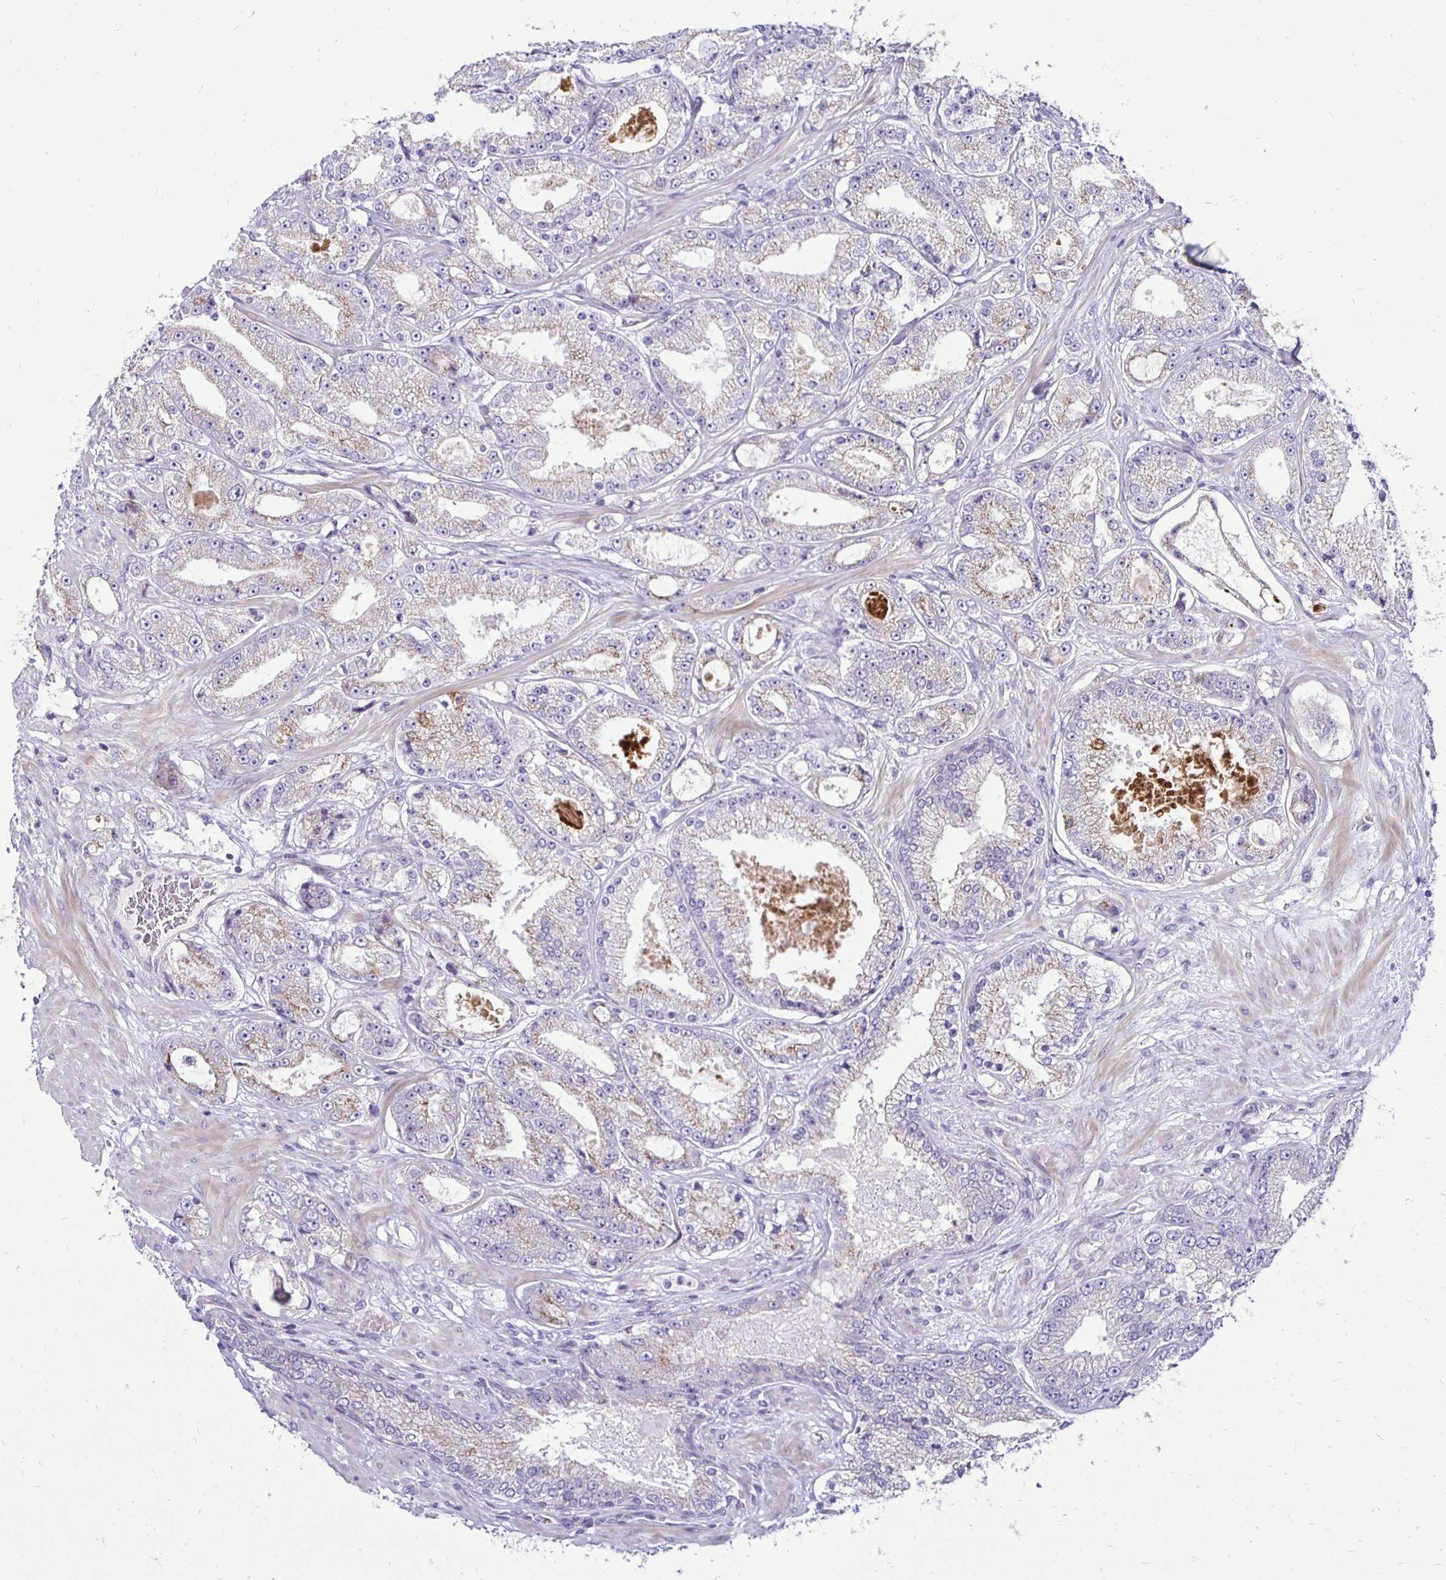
{"staining": {"intensity": "weak", "quantity": "<25%", "location": "cytoplasmic/membranous"}, "tissue": "prostate cancer", "cell_type": "Tumor cells", "image_type": "cancer", "snomed": [{"axis": "morphology", "description": "Normal tissue, NOS"}, {"axis": "morphology", "description": "Adenocarcinoma, High grade"}, {"axis": "topography", "description": "Prostate"}, {"axis": "topography", "description": "Peripheral nerve tissue"}], "caption": "Micrograph shows no significant protein expression in tumor cells of prostate adenocarcinoma (high-grade).", "gene": "KATNBL1", "patient": {"sex": "male", "age": 68}}